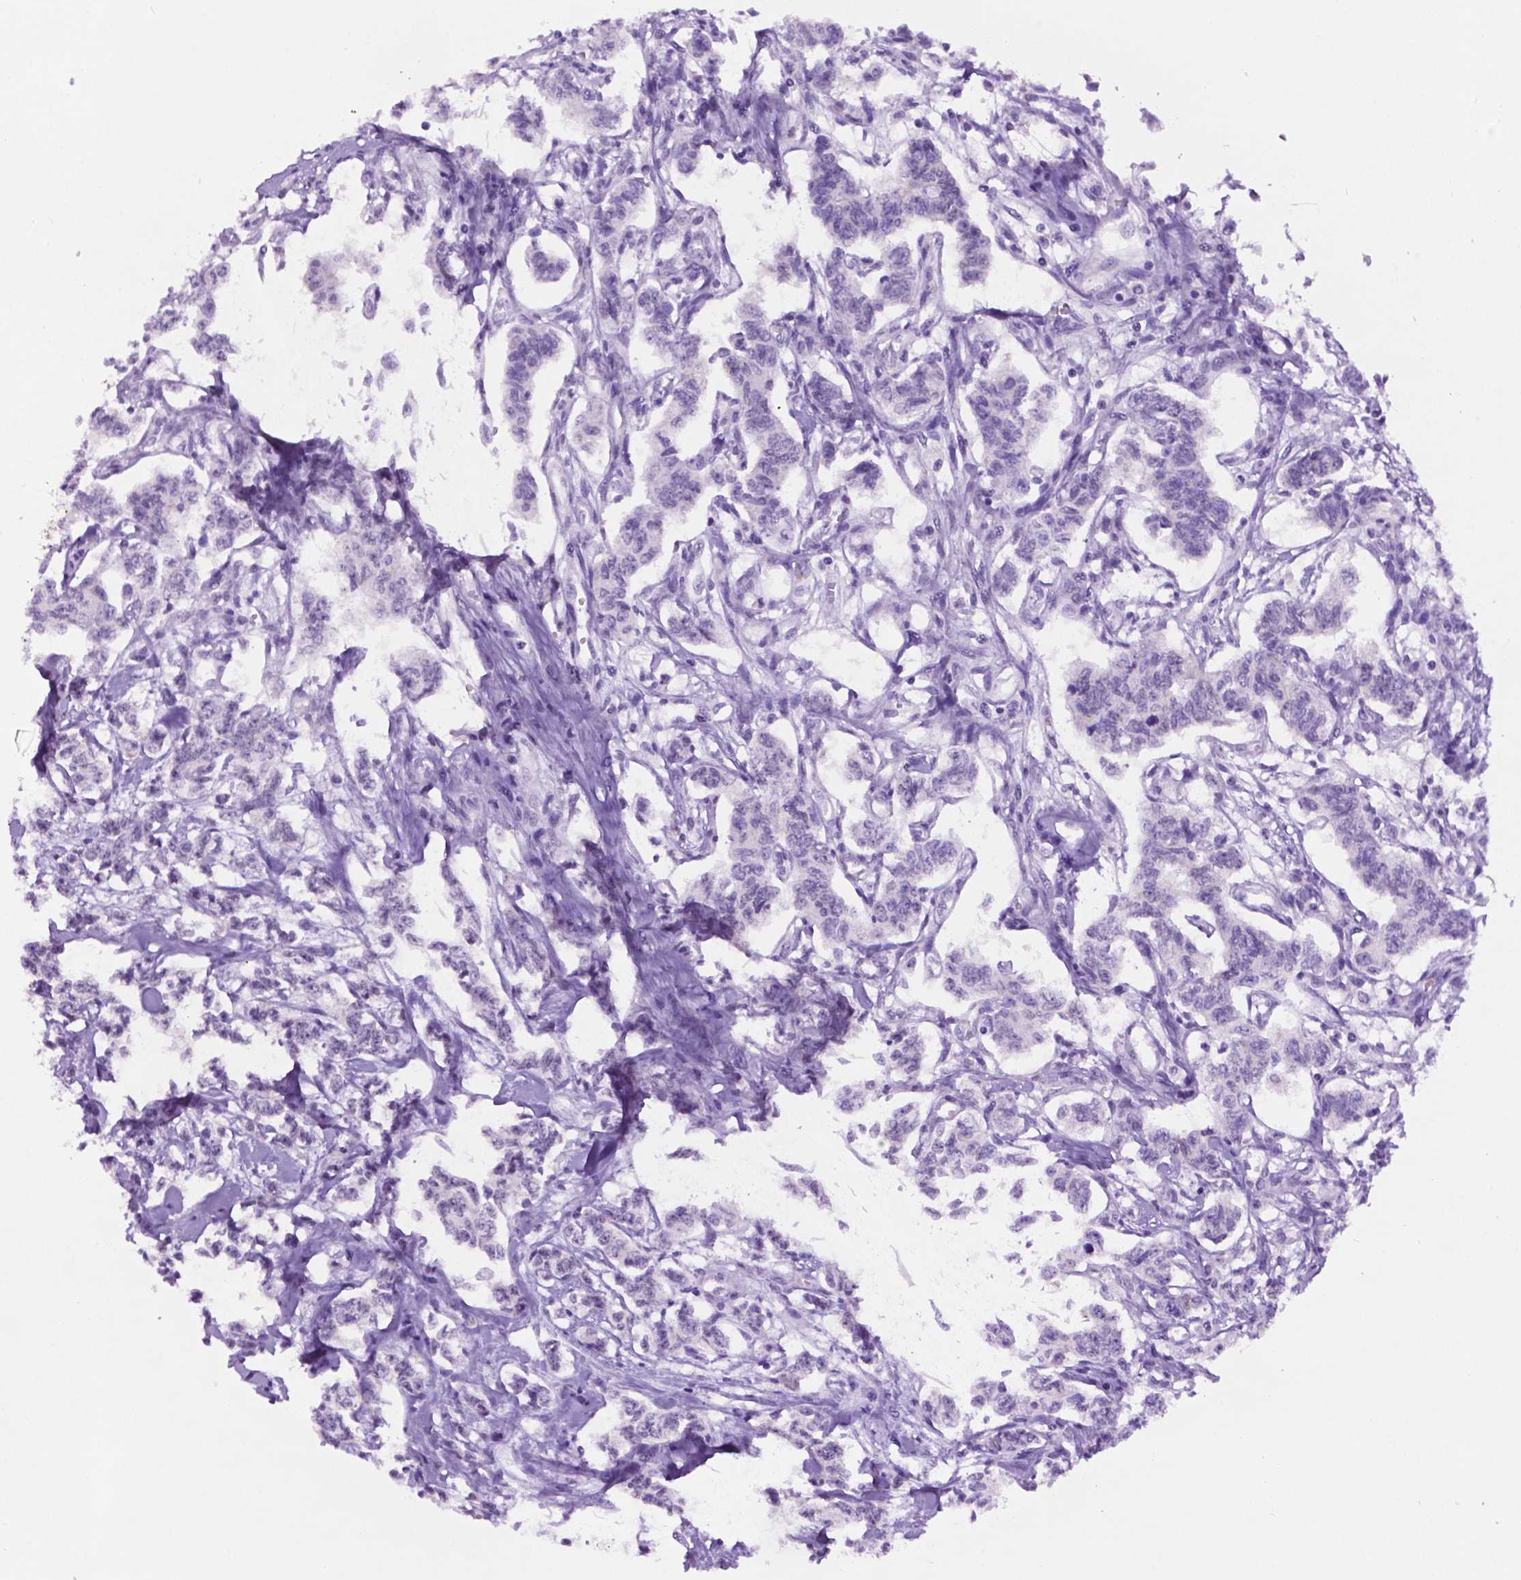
{"staining": {"intensity": "negative", "quantity": "none", "location": "none"}, "tissue": "carcinoid", "cell_type": "Tumor cells", "image_type": "cancer", "snomed": [{"axis": "morphology", "description": "Carcinoid, malignant, NOS"}, {"axis": "topography", "description": "Kidney"}], "caption": "High power microscopy photomicrograph of an IHC photomicrograph of carcinoid, revealing no significant positivity in tumor cells.", "gene": "TACSTD2", "patient": {"sex": "female", "age": 41}}